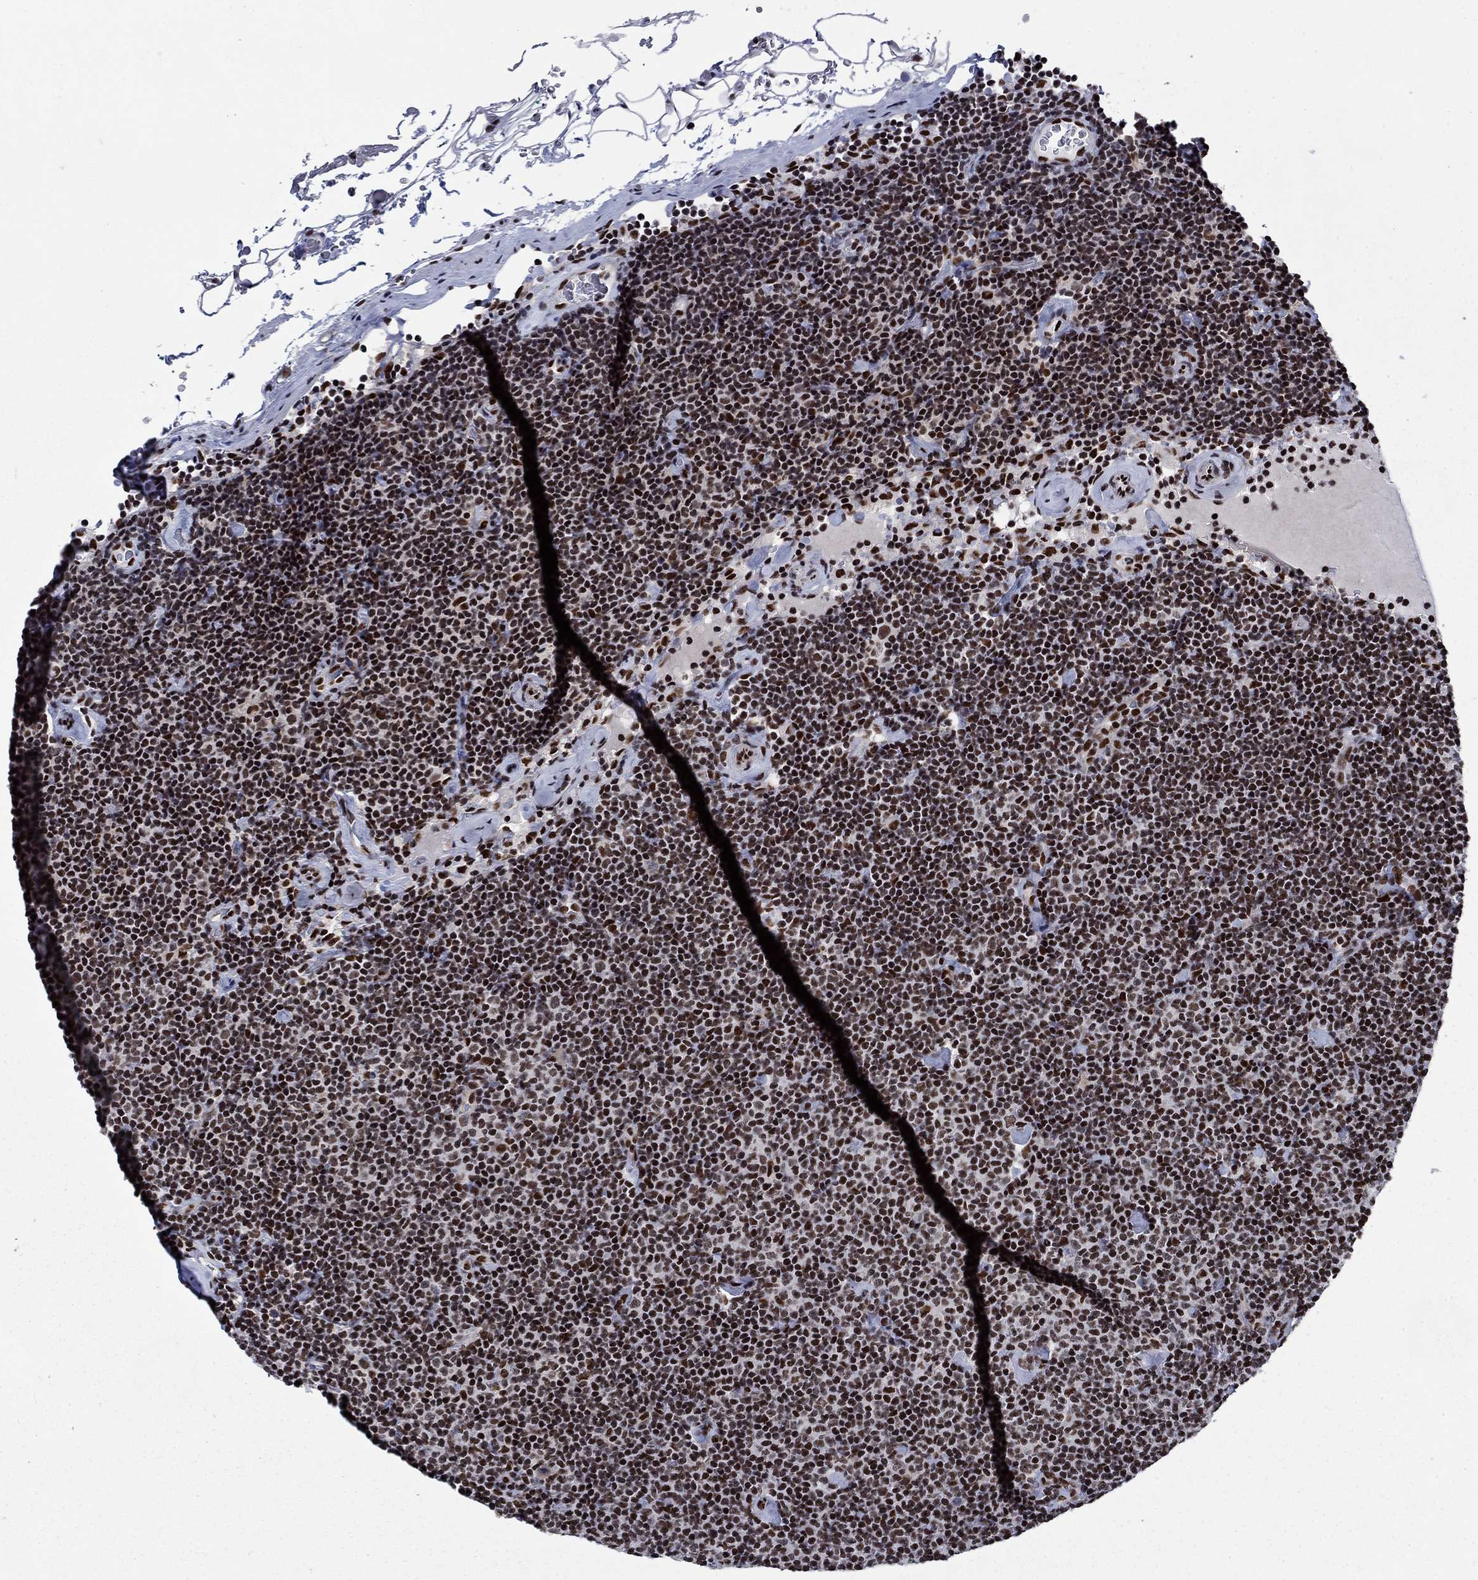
{"staining": {"intensity": "strong", "quantity": ">75%", "location": "nuclear"}, "tissue": "lymphoma", "cell_type": "Tumor cells", "image_type": "cancer", "snomed": [{"axis": "morphology", "description": "Malignant lymphoma, non-Hodgkin's type, Low grade"}, {"axis": "topography", "description": "Lymph node"}], "caption": "There is high levels of strong nuclear staining in tumor cells of lymphoma, as demonstrated by immunohistochemical staining (brown color).", "gene": "RPRD1B", "patient": {"sex": "male", "age": 81}}